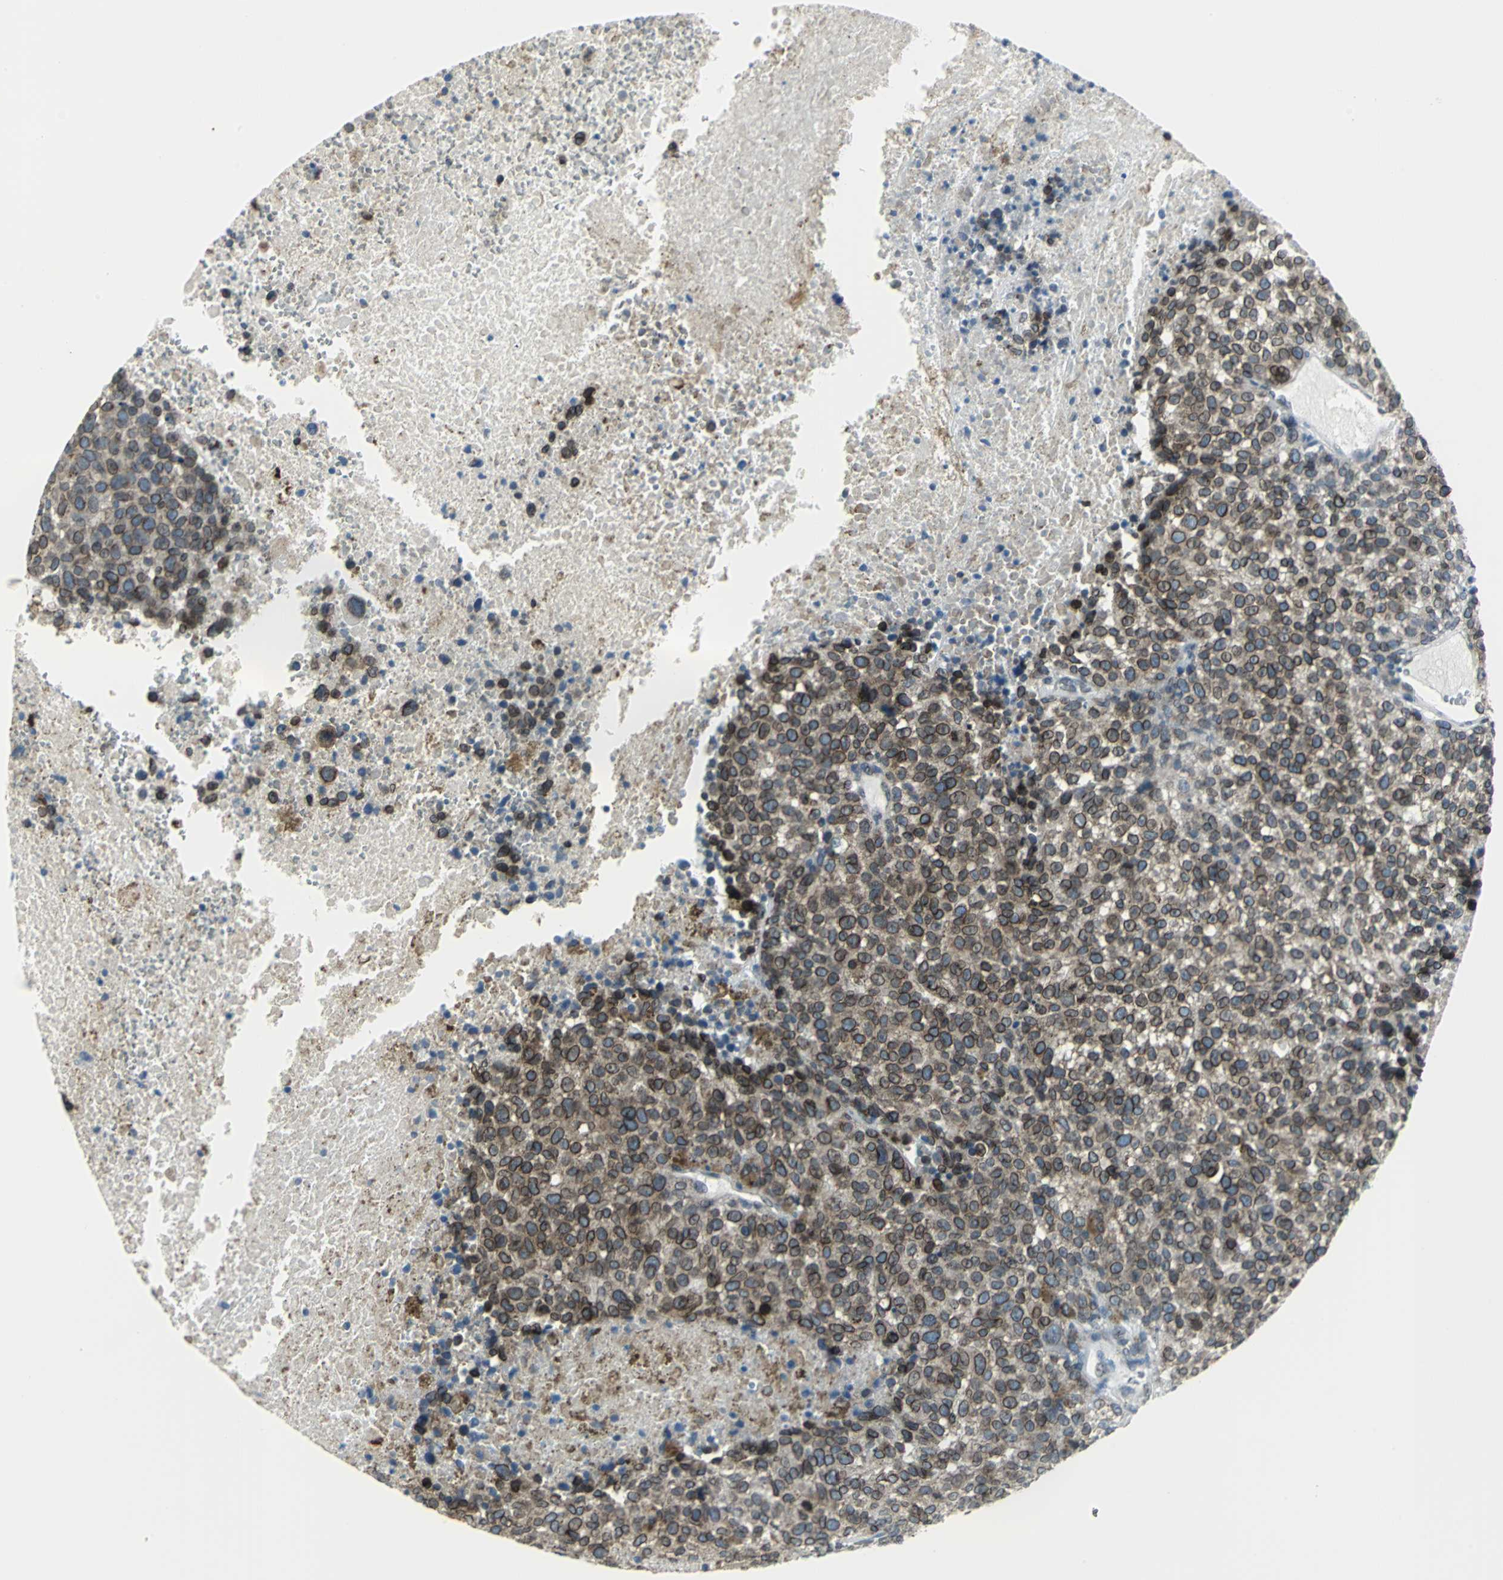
{"staining": {"intensity": "moderate", "quantity": ">75%", "location": "cytoplasmic/membranous,nuclear"}, "tissue": "melanoma", "cell_type": "Tumor cells", "image_type": "cancer", "snomed": [{"axis": "morphology", "description": "Malignant melanoma, Metastatic site"}, {"axis": "topography", "description": "Cerebral cortex"}], "caption": "Immunohistochemistry staining of malignant melanoma (metastatic site), which demonstrates medium levels of moderate cytoplasmic/membranous and nuclear staining in about >75% of tumor cells indicating moderate cytoplasmic/membranous and nuclear protein staining. The staining was performed using DAB (brown) for protein detection and nuclei were counterstained in hematoxylin (blue).", "gene": "SNUPN", "patient": {"sex": "female", "age": 52}}